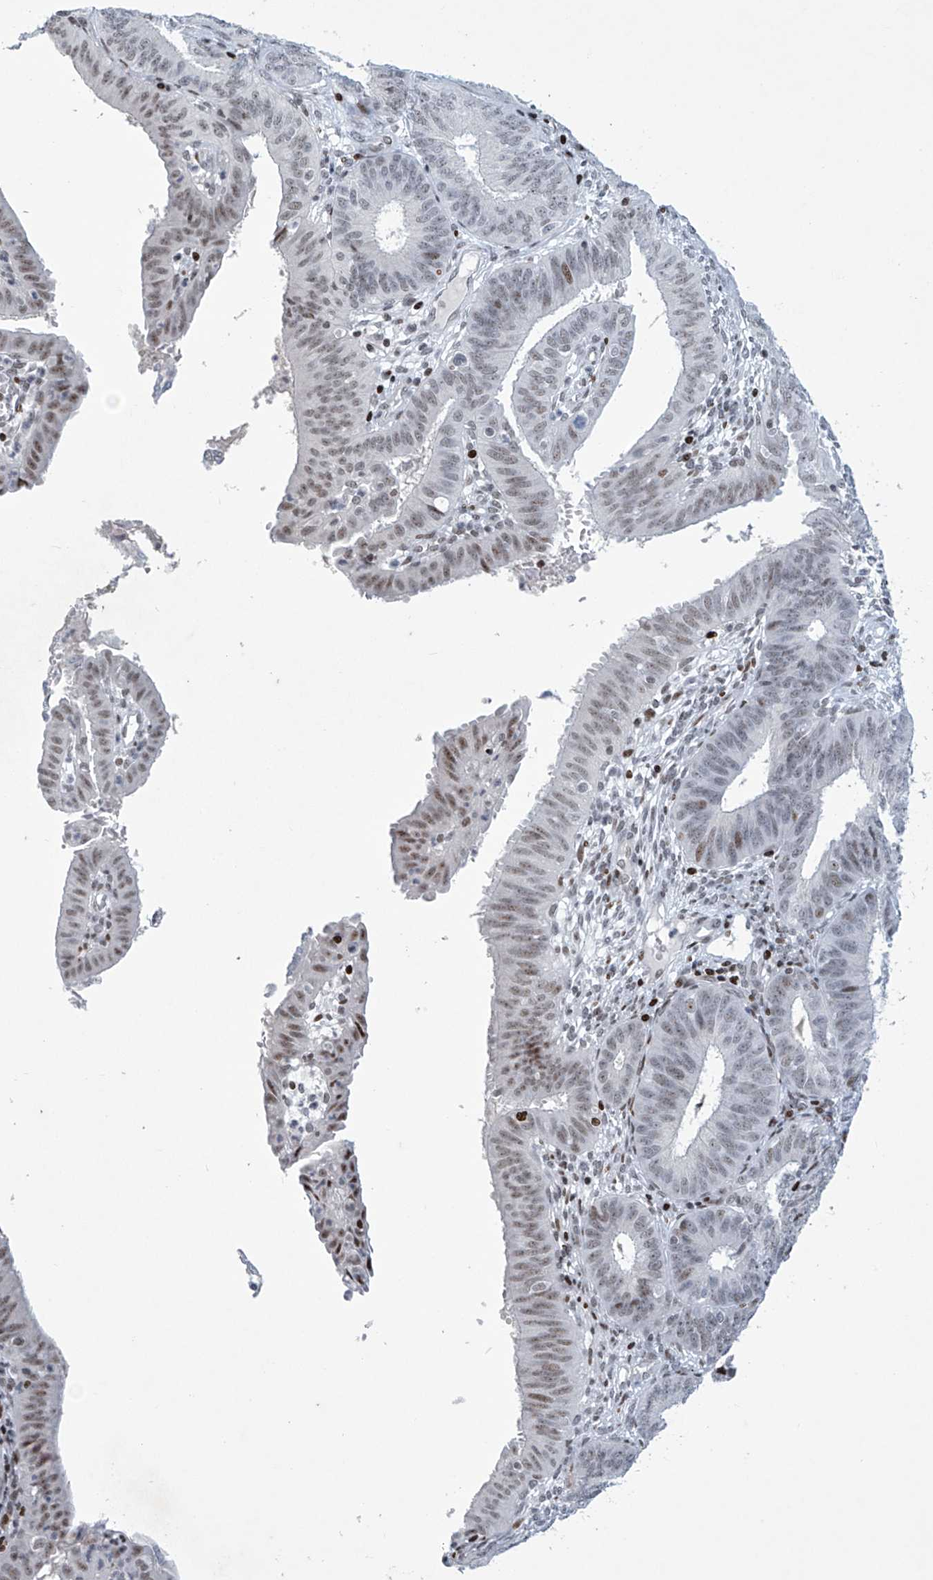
{"staining": {"intensity": "moderate", "quantity": "25%-75%", "location": "nuclear"}, "tissue": "endometrial cancer", "cell_type": "Tumor cells", "image_type": "cancer", "snomed": [{"axis": "morphology", "description": "Adenocarcinoma, NOS"}, {"axis": "topography", "description": "Endometrium"}], "caption": "Protein staining exhibits moderate nuclear positivity in about 25%-75% of tumor cells in endometrial adenocarcinoma.", "gene": "RFX7", "patient": {"sex": "female", "age": 51}}